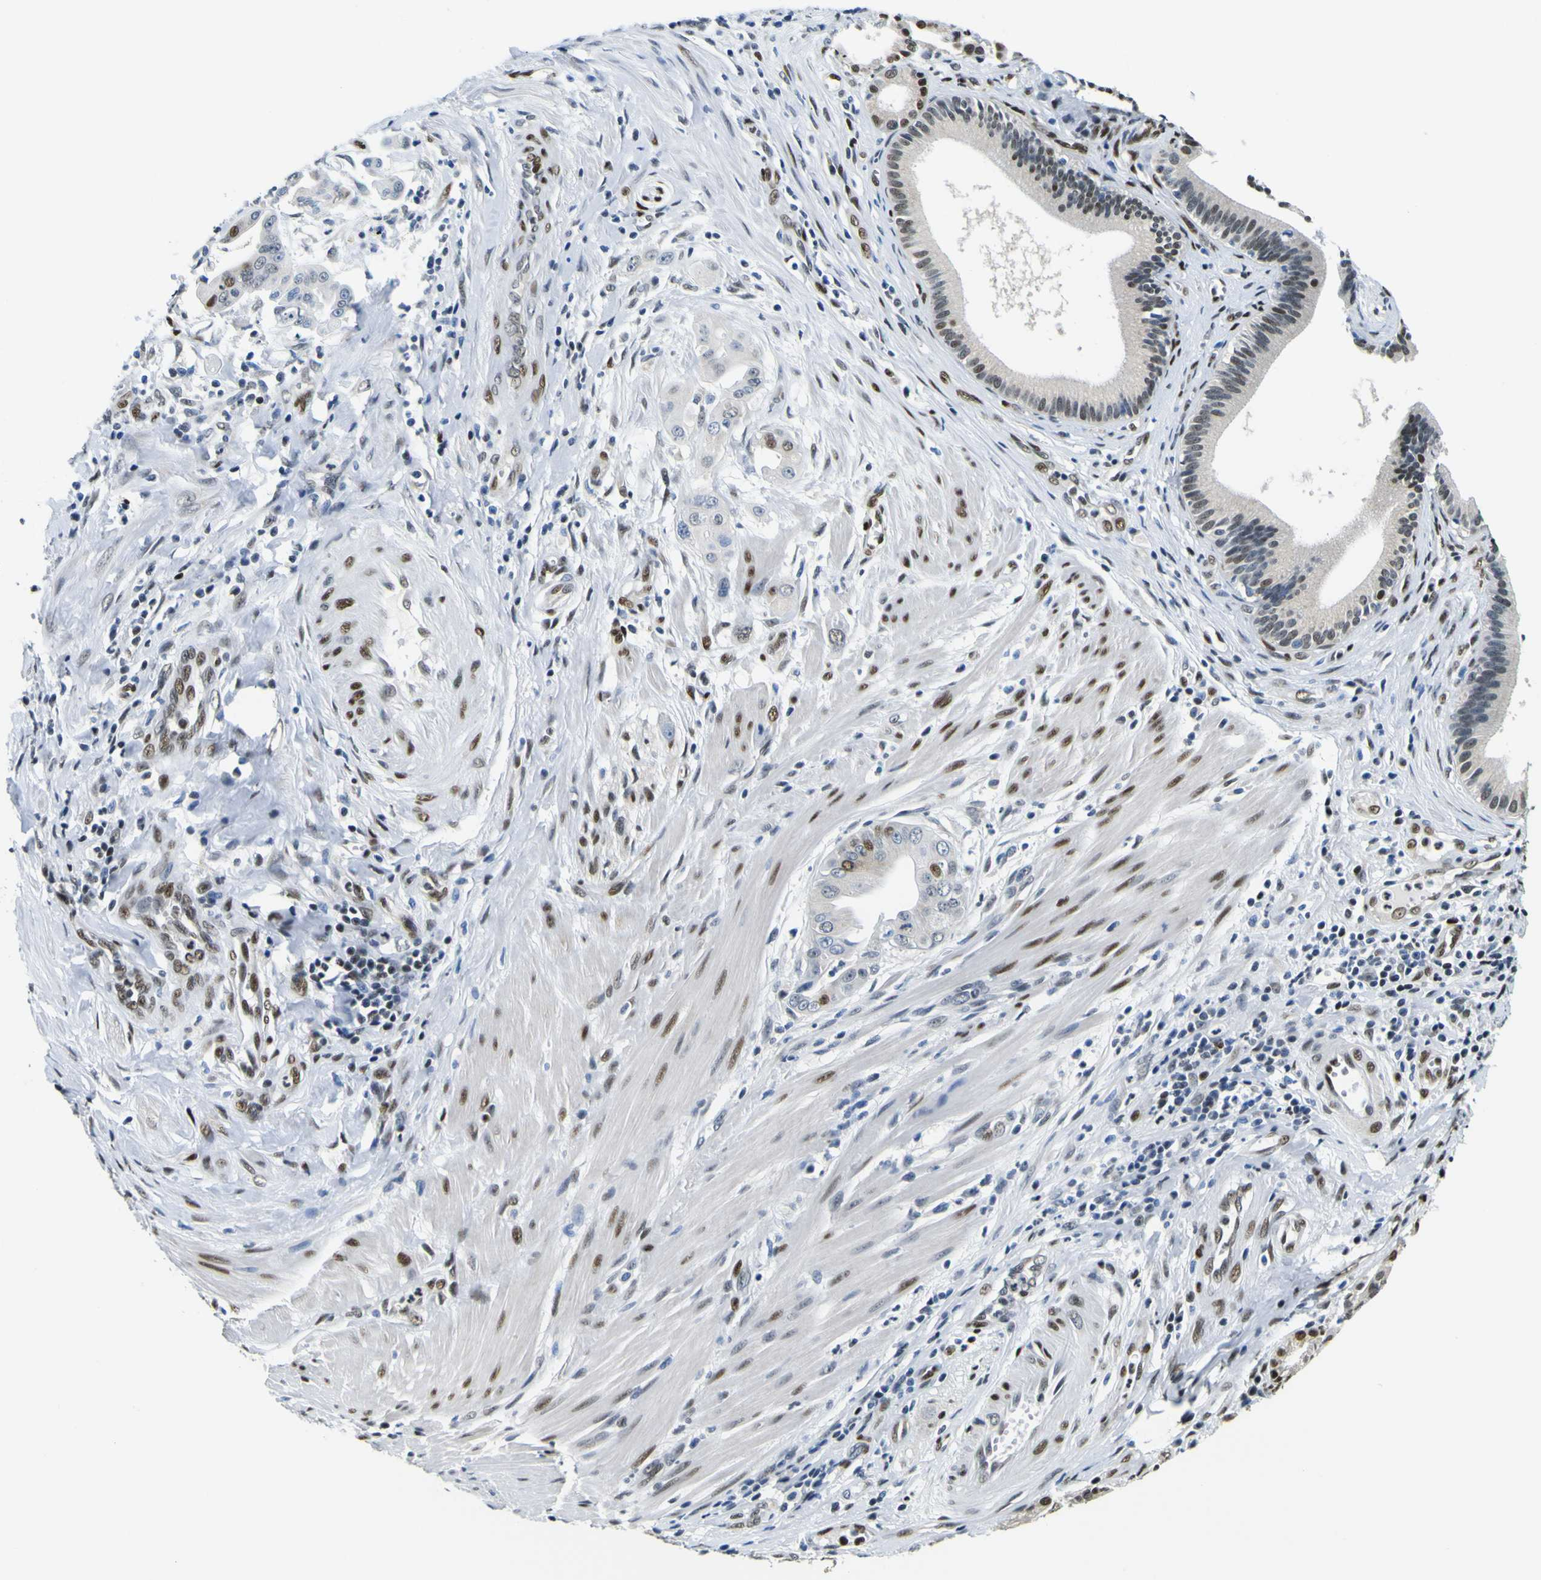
{"staining": {"intensity": "strong", "quantity": "<25%", "location": "nuclear"}, "tissue": "pancreatic cancer", "cell_type": "Tumor cells", "image_type": "cancer", "snomed": [{"axis": "morphology", "description": "Adenocarcinoma, NOS"}, {"axis": "topography", "description": "Pancreas"}], "caption": "Protein expression by IHC exhibits strong nuclear positivity in approximately <25% of tumor cells in pancreatic cancer (adenocarcinoma).", "gene": "SP1", "patient": {"sex": "female", "age": 75}}